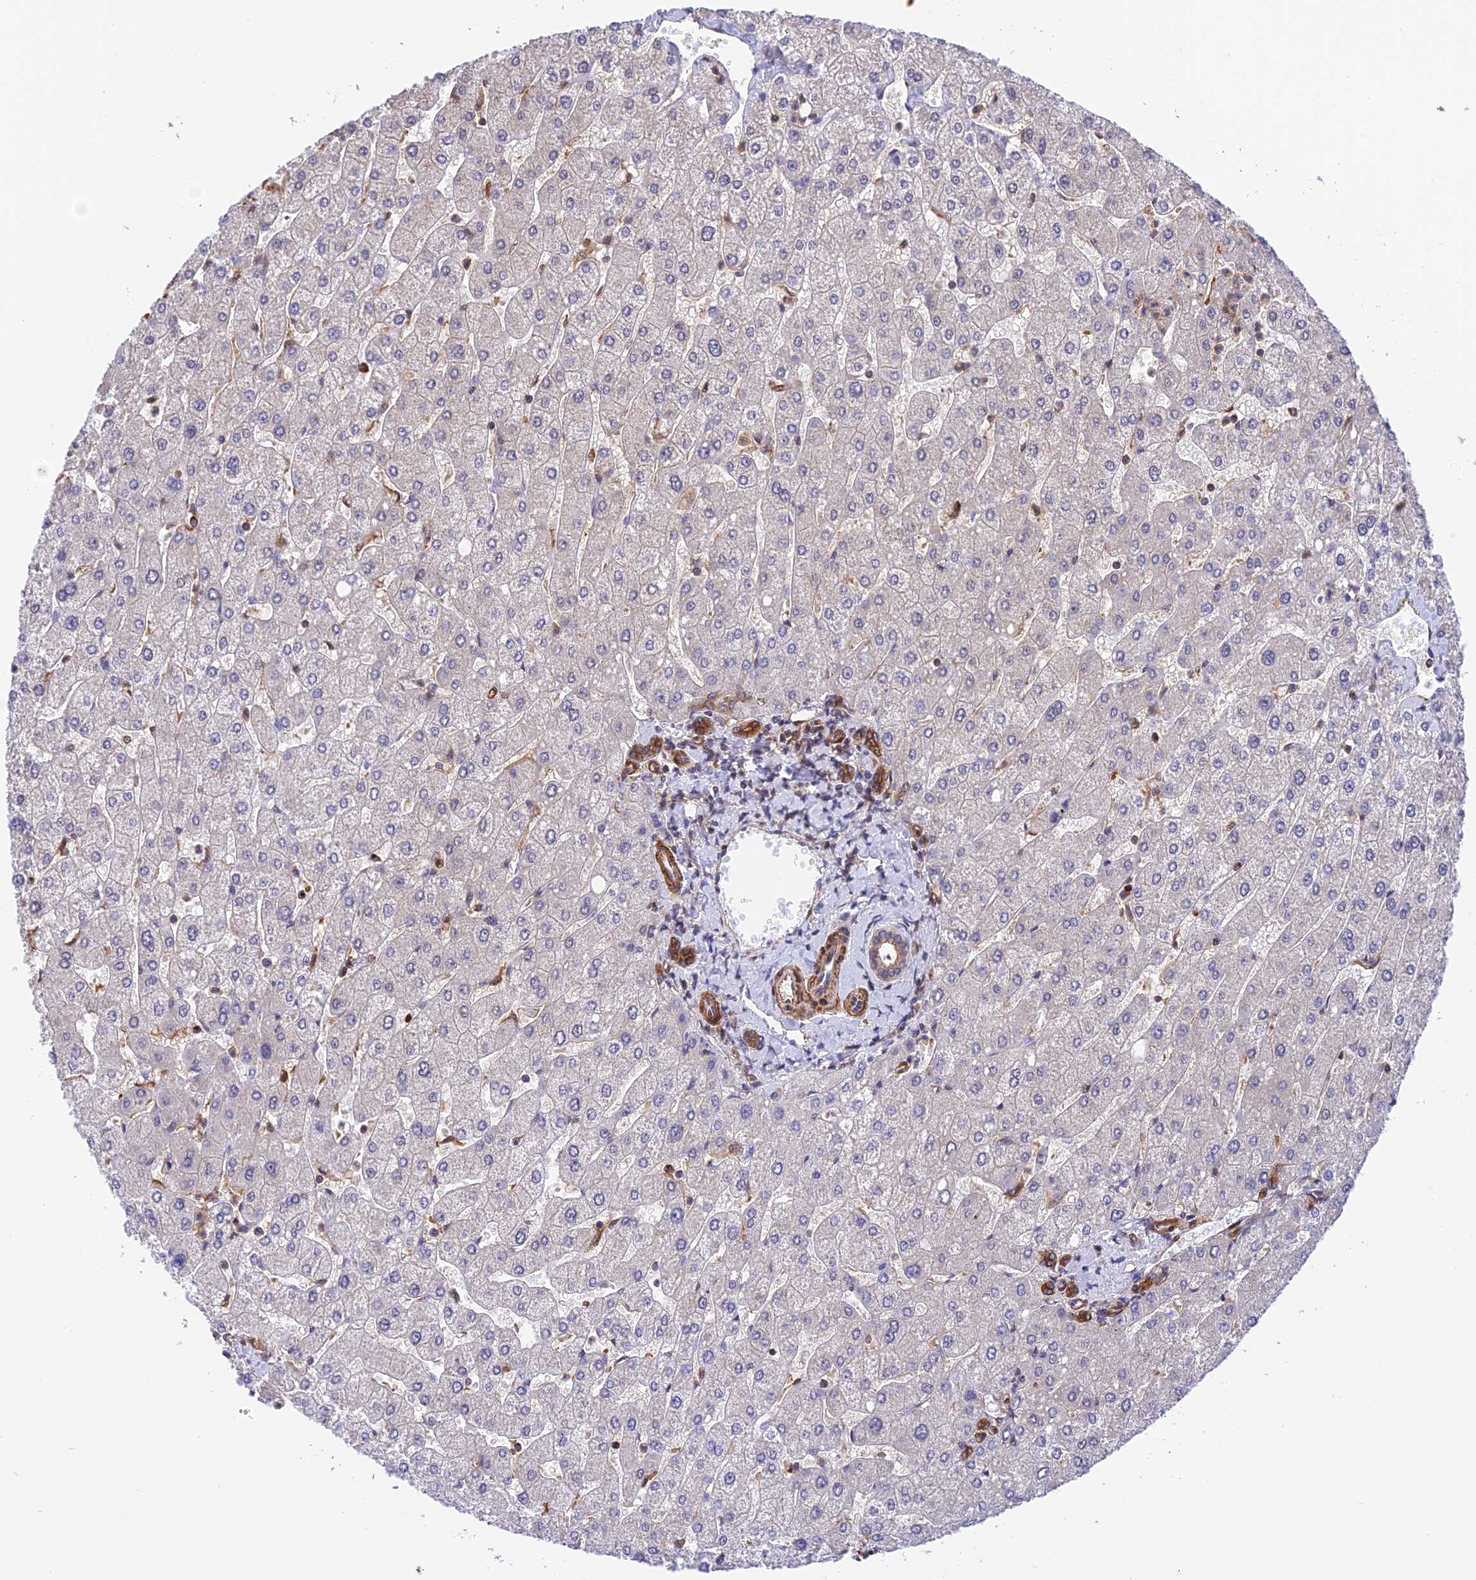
{"staining": {"intensity": "moderate", "quantity": ">75%", "location": "cytoplasmic/membranous"}, "tissue": "liver", "cell_type": "Cholangiocytes", "image_type": "normal", "snomed": [{"axis": "morphology", "description": "Normal tissue, NOS"}, {"axis": "topography", "description": "Liver"}], "caption": "Immunohistochemistry (IHC) photomicrograph of normal liver stained for a protein (brown), which displays medium levels of moderate cytoplasmic/membranous positivity in approximately >75% of cholangiocytes.", "gene": "EVI5L", "patient": {"sex": "male", "age": 55}}